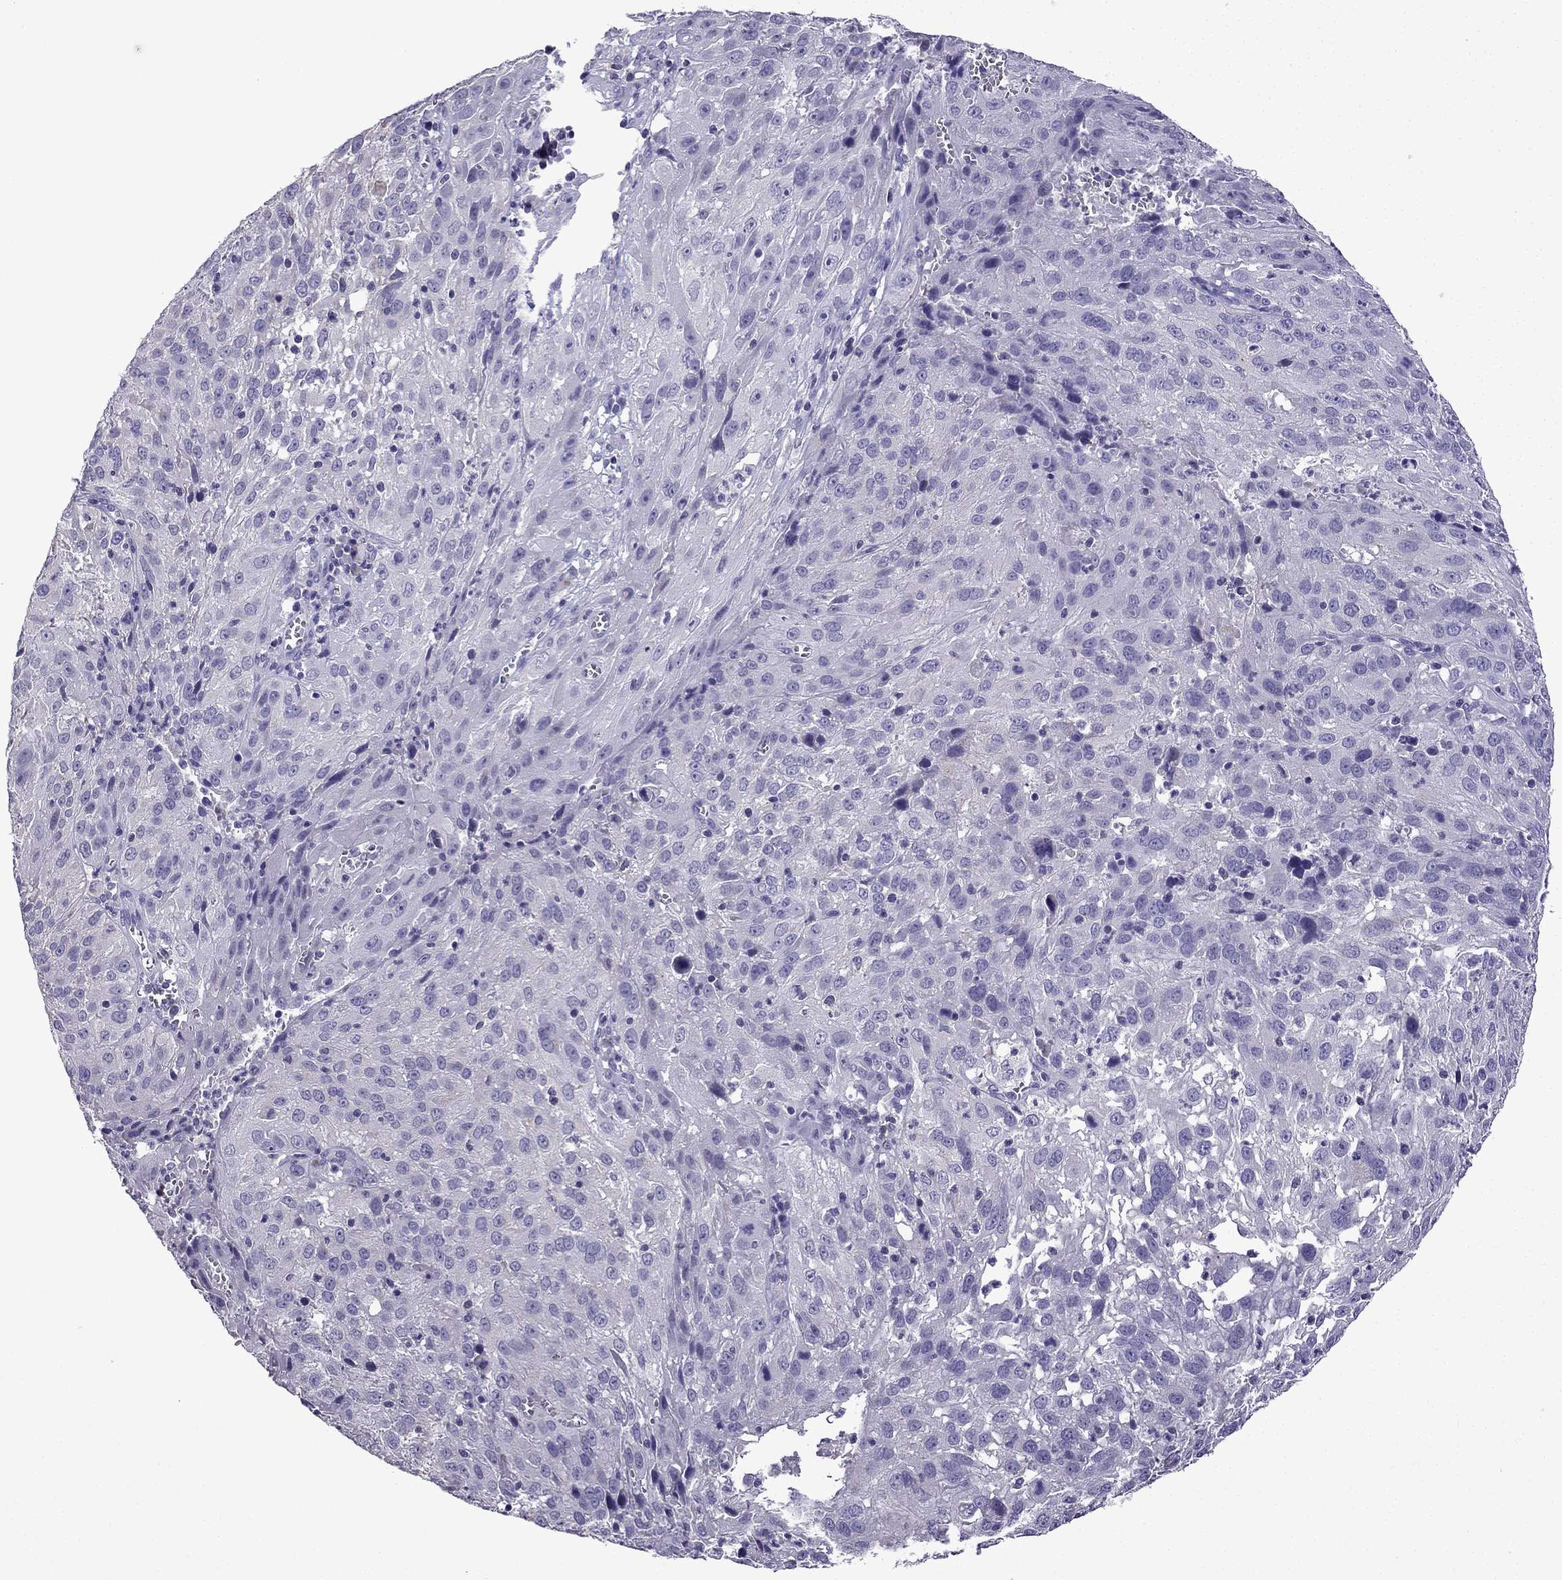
{"staining": {"intensity": "negative", "quantity": "none", "location": "none"}, "tissue": "cervical cancer", "cell_type": "Tumor cells", "image_type": "cancer", "snomed": [{"axis": "morphology", "description": "Squamous cell carcinoma, NOS"}, {"axis": "topography", "description": "Cervix"}], "caption": "Human cervical cancer stained for a protein using immunohistochemistry (IHC) exhibits no expression in tumor cells.", "gene": "TTN", "patient": {"sex": "female", "age": 32}}